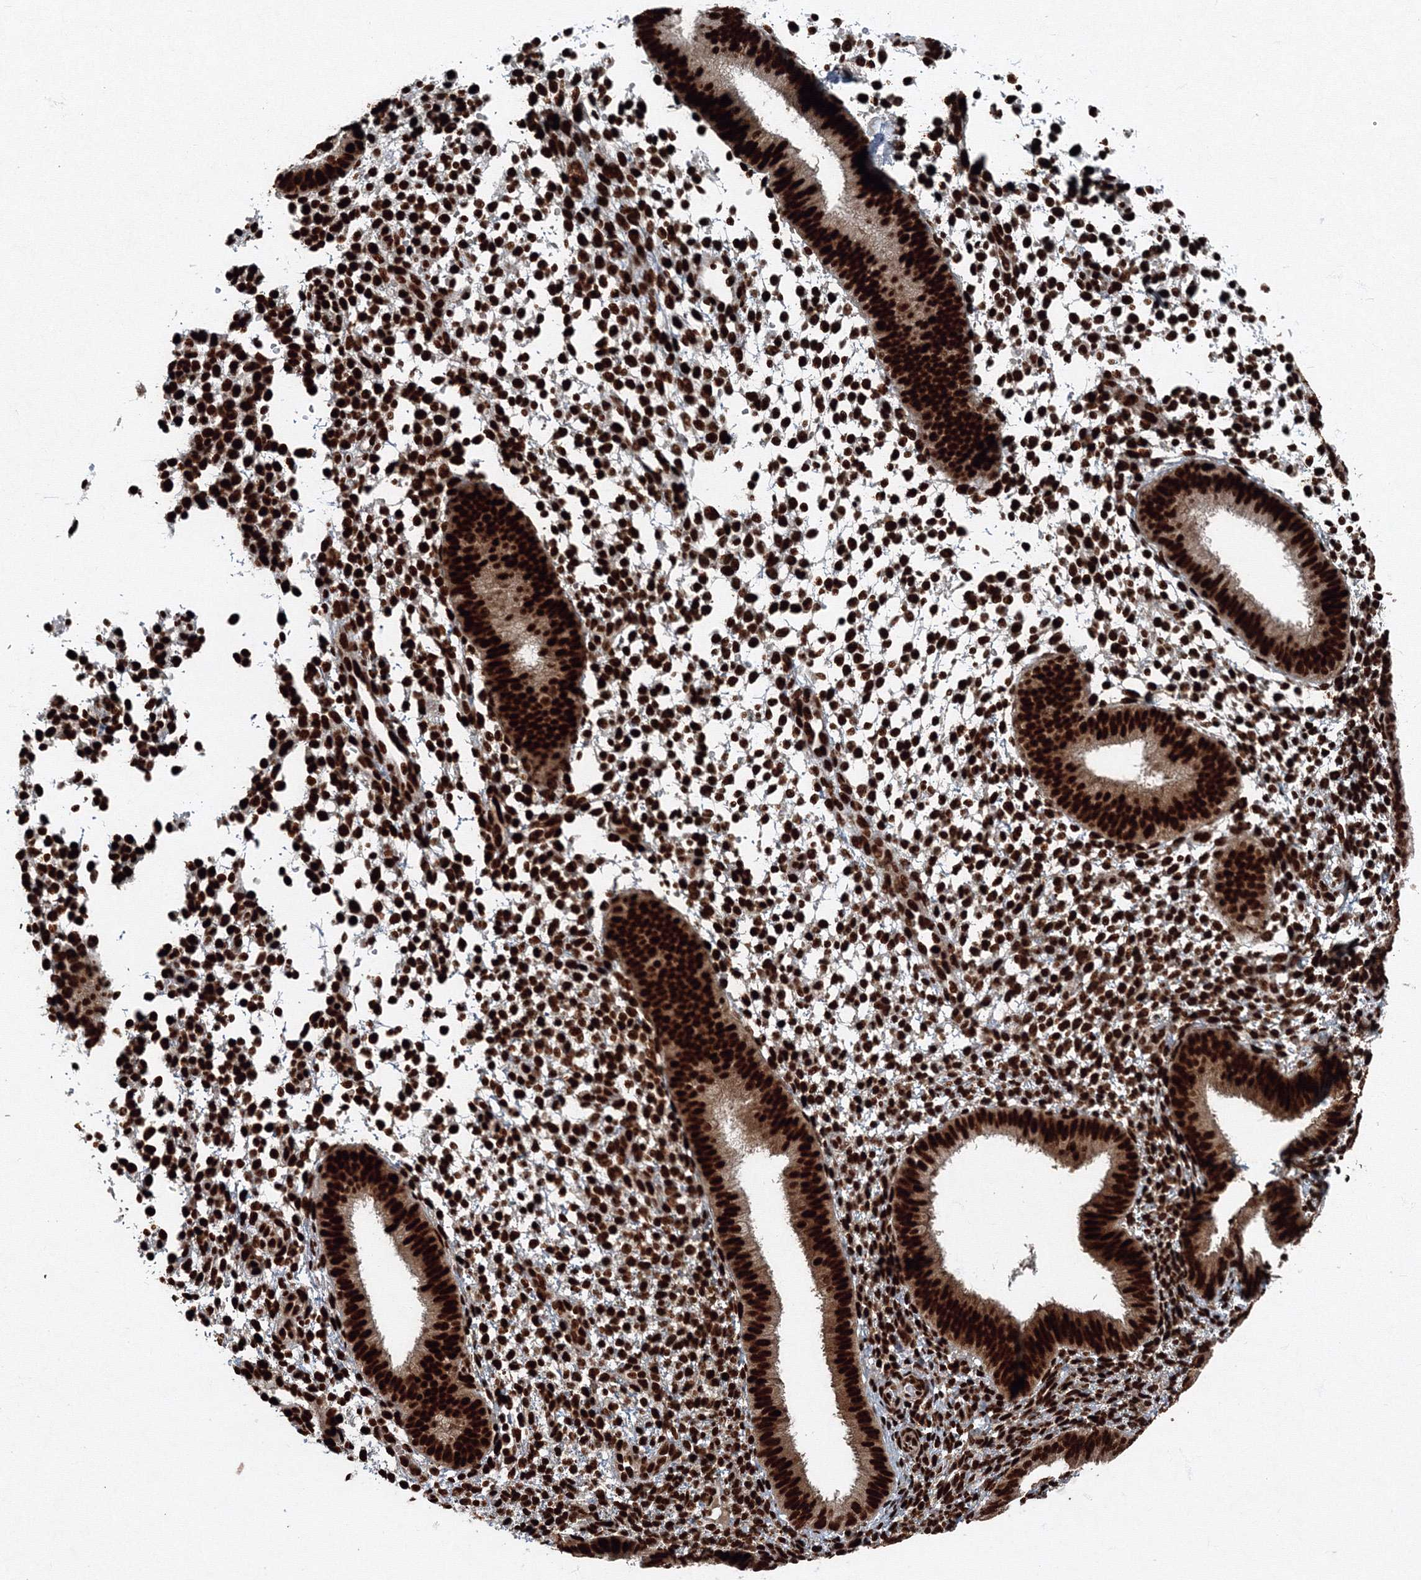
{"staining": {"intensity": "strong", "quantity": ">75%", "location": "nuclear"}, "tissue": "endometrium", "cell_type": "Cells in endometrial stroma", "image_type": "normal", "snomed": [{"axis": "morphology", "description": "Normal tissue, NOS"}, {"axis": "topography", "description": "Uterus"}, {"axis": "topography", "description": "Endometrium"}], "caption": "Immunohistochemistry (IHC) micrograph of unremarkable human endometrium stained for a protein (brown), which exhibits high levels of strong nuclear staining in approximately >75% of cells in endometrial stroma.", "gene": "SNRPC", "patient": {"sex": "female", "age": 48}}